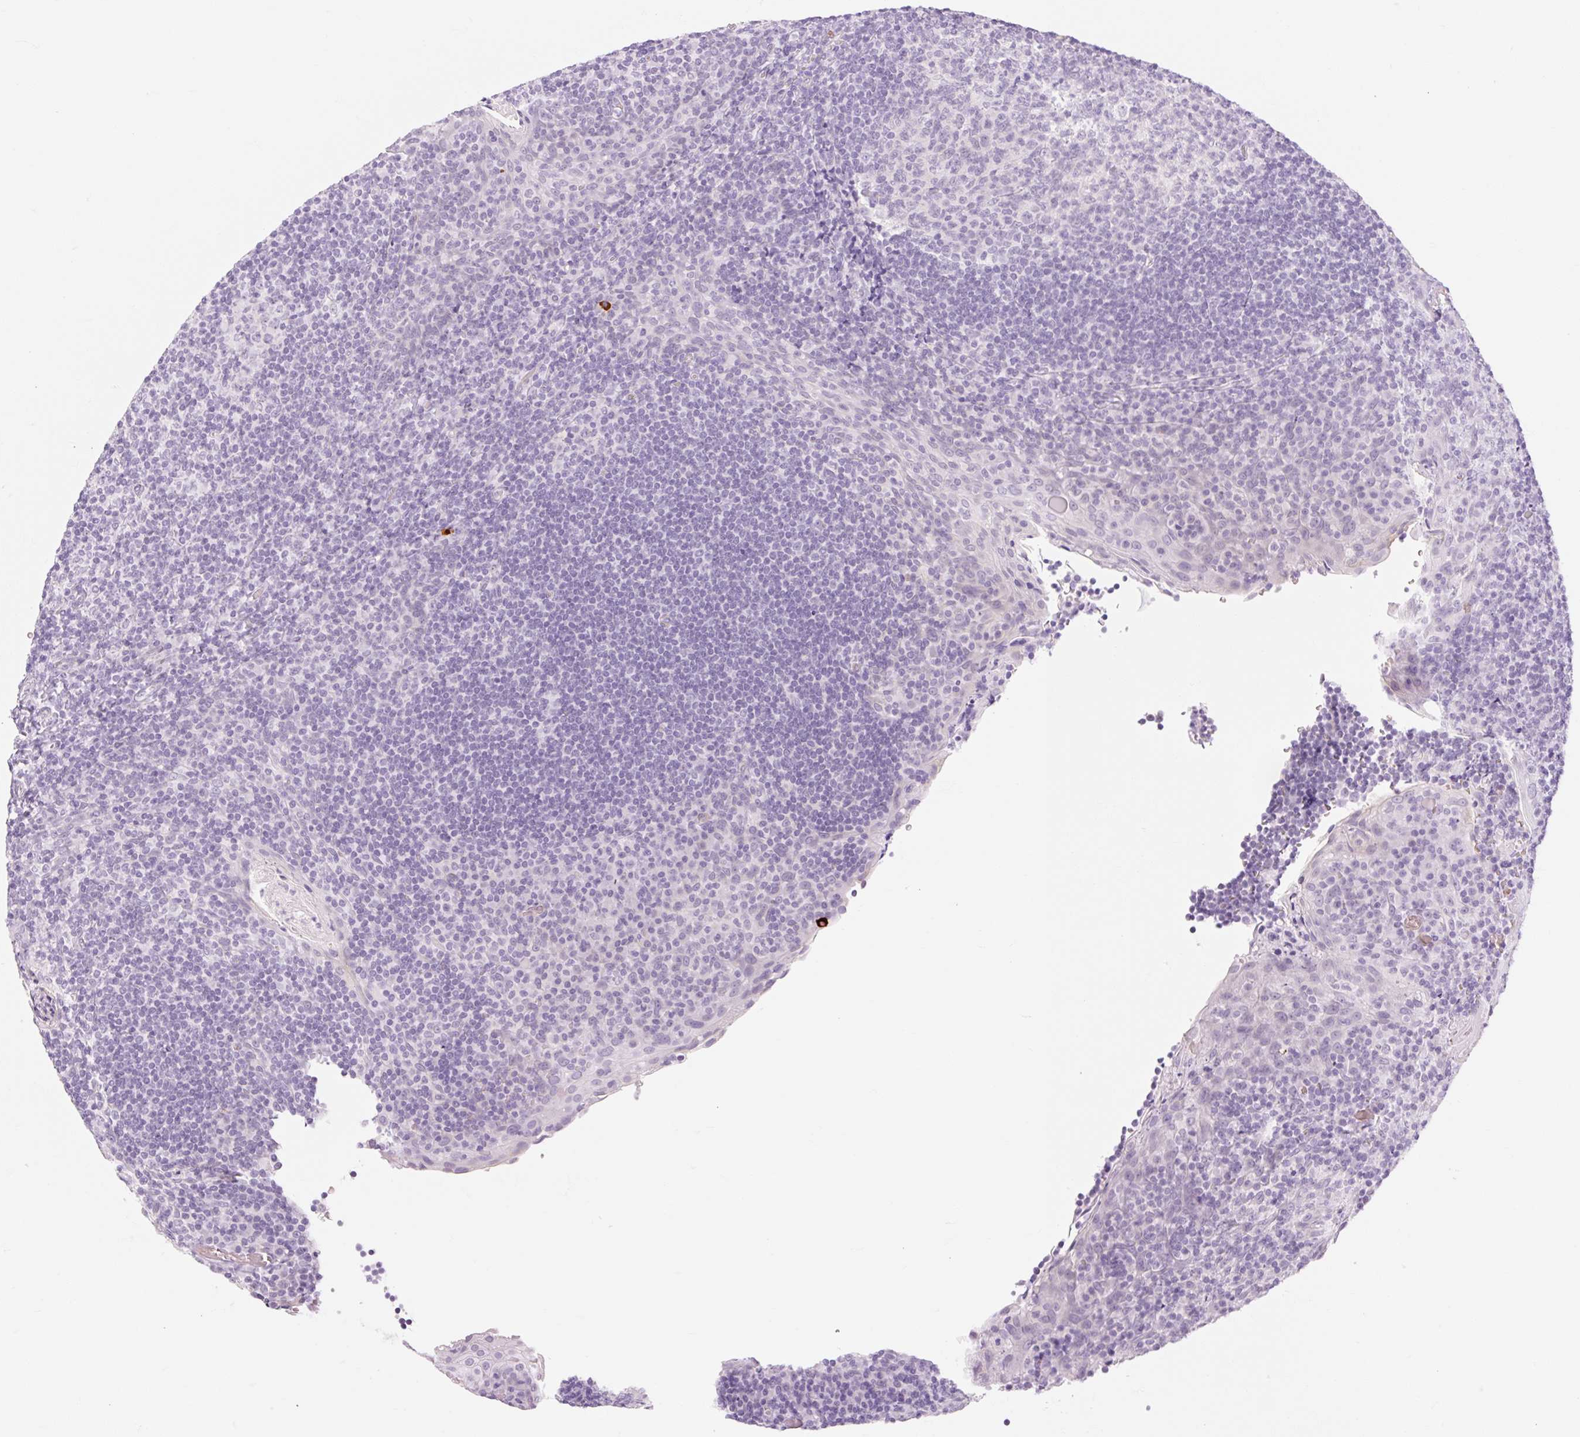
{"staining": {"intensity": "negative", "quantity": "none", "location": "none"}, "tissue": "tonsil", "cell_type": "Germinal center cells", "image_type": "normal", "snomed": [{"axis": "morphology", "description": "Normal tissue, NOS"}, {"axis": "topography", "description": "Tonsil"}], "caption": "Immunohistochemistry of benign human tonsil reveals no expression in germinal center cells.", "gene": "TAF1L", "patient": {"sex": "male", "age": 17}}